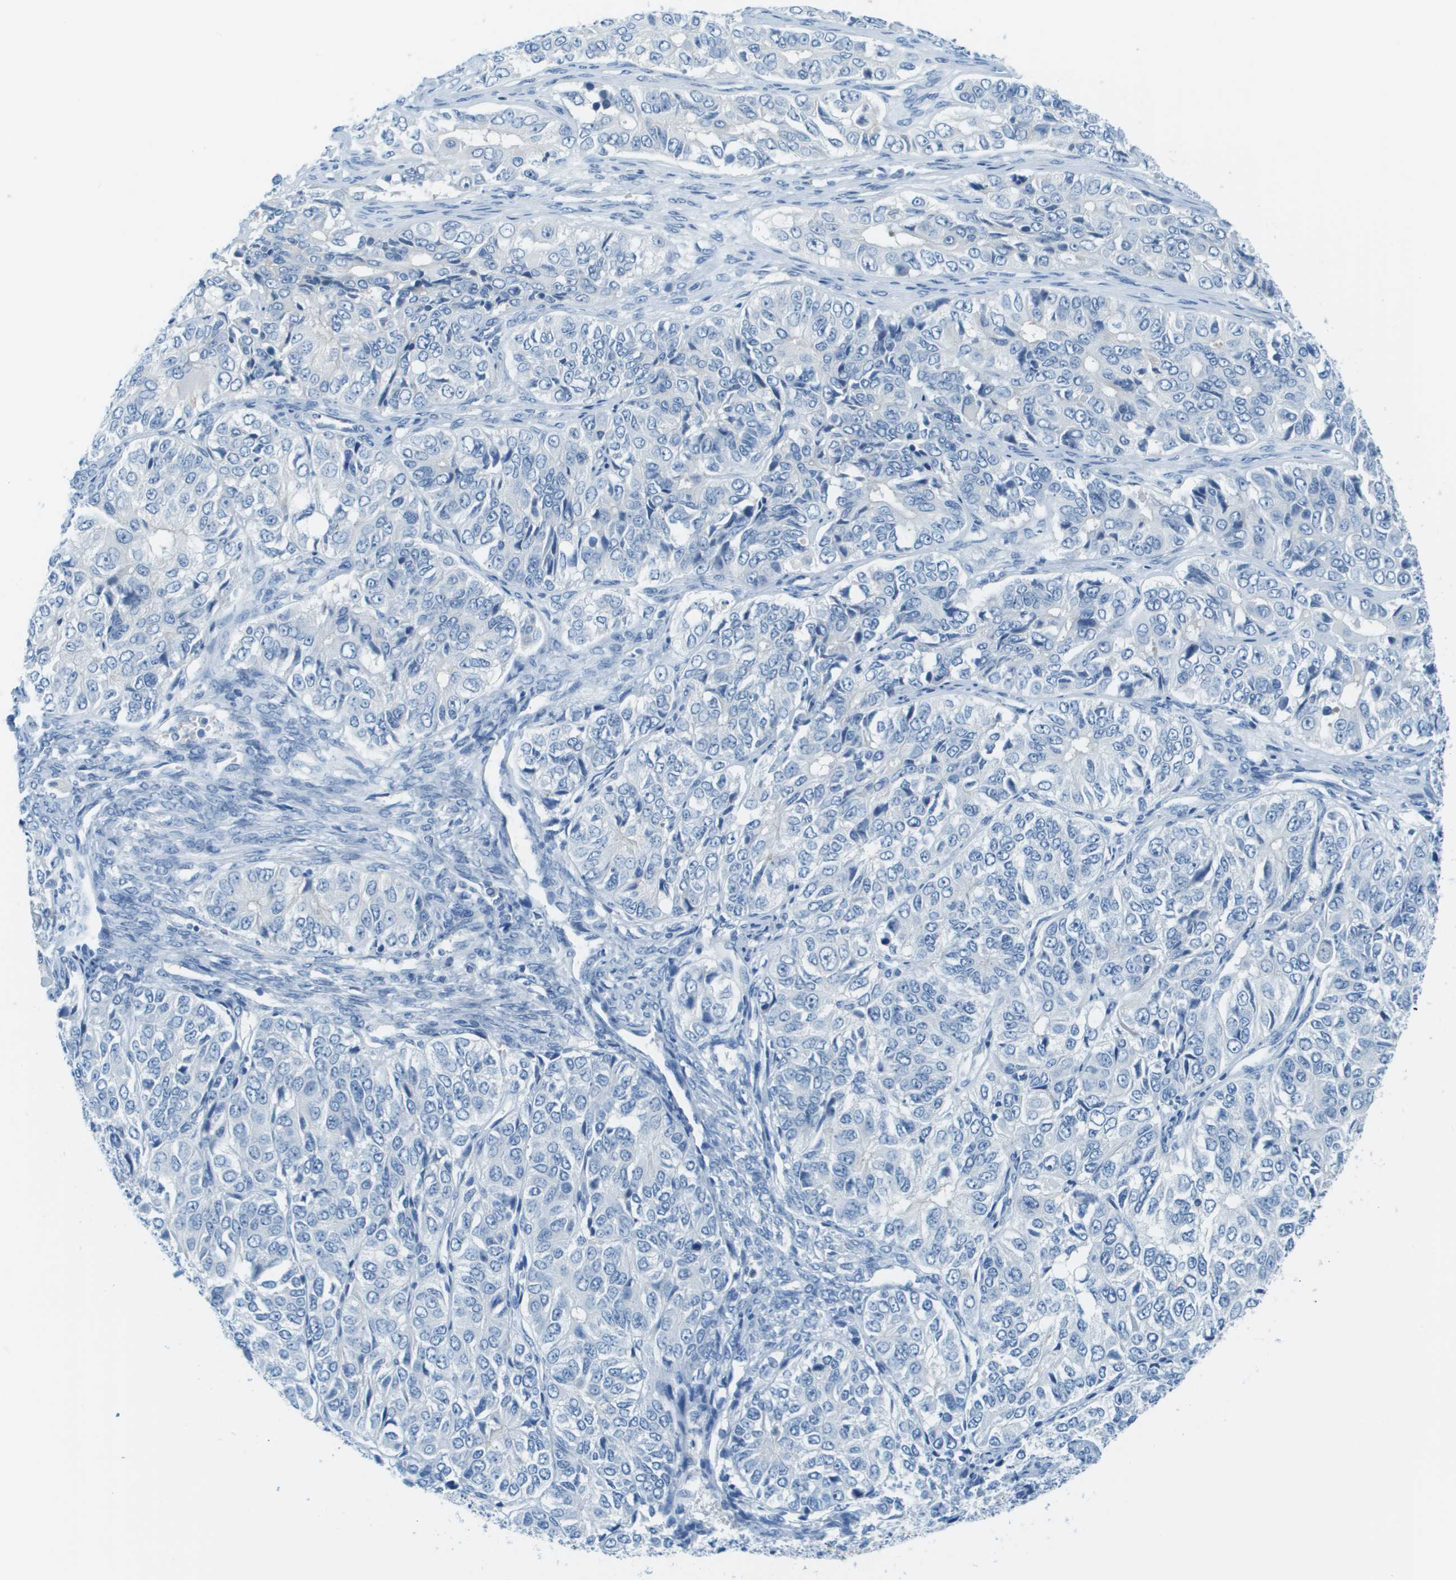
{"staining": {"intensity": "negative", "quantity": "none", "location": "none"}, "tissue": "ovarian cancer", "cell_type": "Tumor cells", "image_type": "cancer", "snomed": [{"axis": "morphology", "description": "Carcinoma, endometroid"}, {"axis": "topography", "description": "Ovary"}], "caption": "DAB immunohistochemical staining of ovarian endometroid carcinoma reveals no significant expression in tumor cells. (DAB immunohistochemistry, high magnification).", "gene": "CDHR2", "patient": {"sex": "female", "age": 51}}